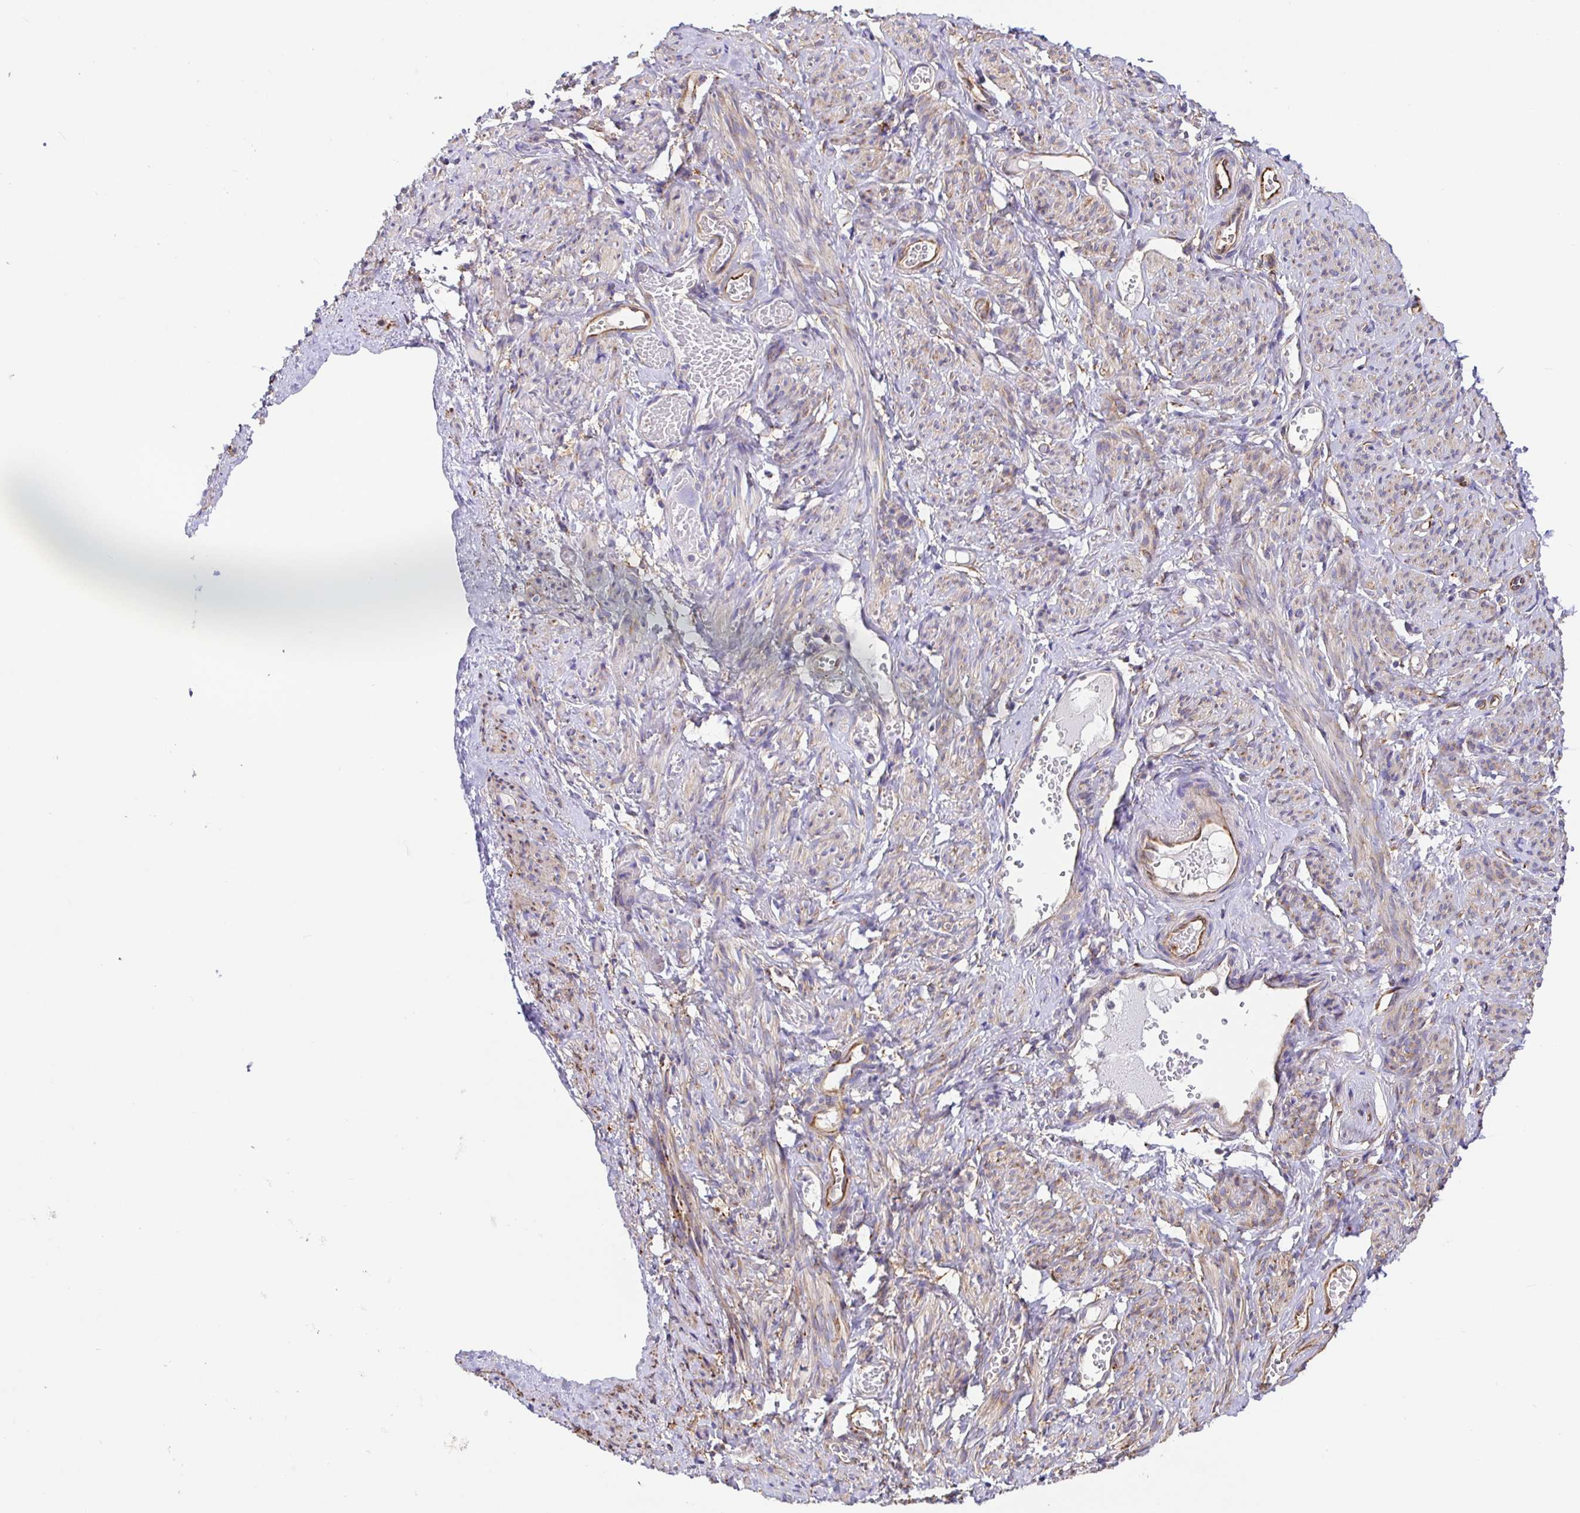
{"staining": {"intensity": "moderate", "quantity": "25%-75%", "location": "cytoplasmic/membranous"}, "tissue": "smooth muscle", "cell_type": "Smooth muscle cells", "image_type": "normal", "snomed": [{"axis": "morphology", "description": "Normal tissue, NOS"}, {"axis": "topography", "description": "Smooth muscle"}], "caption": "This image displays IHC staining of normal smooth muscle, with medium moderate cytoplasmic/membranous positivity in approximately 25%-75% of smooth muscle cells.", "gene": "MAOA", "patient": {"sex": "female", "age": 65}}